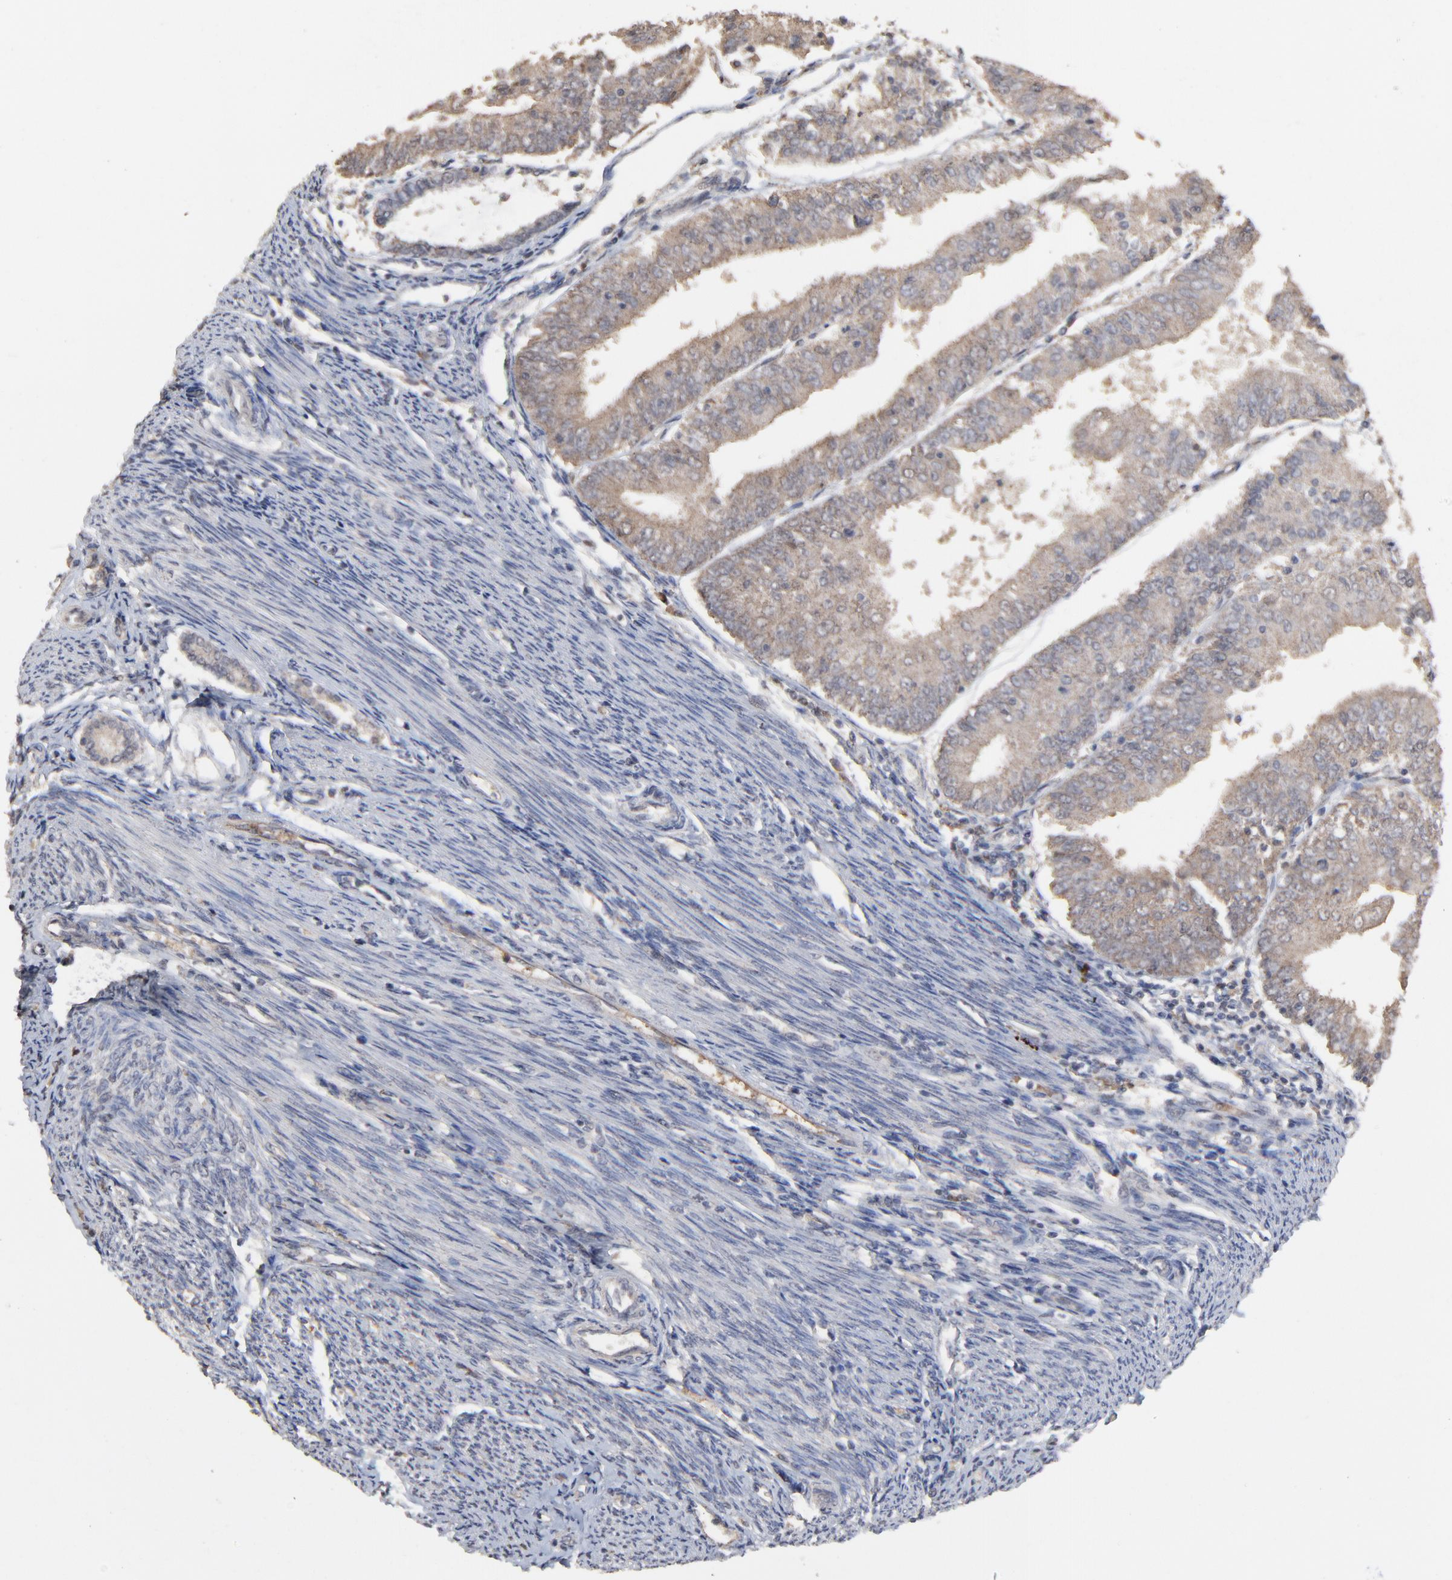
{"staining": {"intensity": "weak", "quantity": ">75%", "location": "cytoplasmic/membranous"}, "tissue": "endometrial cancer", "cell_type": "Tumor cells", "image_type": "cancer", "snomed": [{"axis": "morphology", "description": "Adenocarcinoma, NOS"}, {"axis": "topography", "description": "Endometrium"}], "caption": "Immunohistochemical staining of human endometrial adenocarcinoma displays weak cytoplasmic/membranous protein positivity in about >75% of tumor cells. Nuclei are stained in blue.", "gene": "VPREB3", "patient": {"sex": "female", "age": 79}}